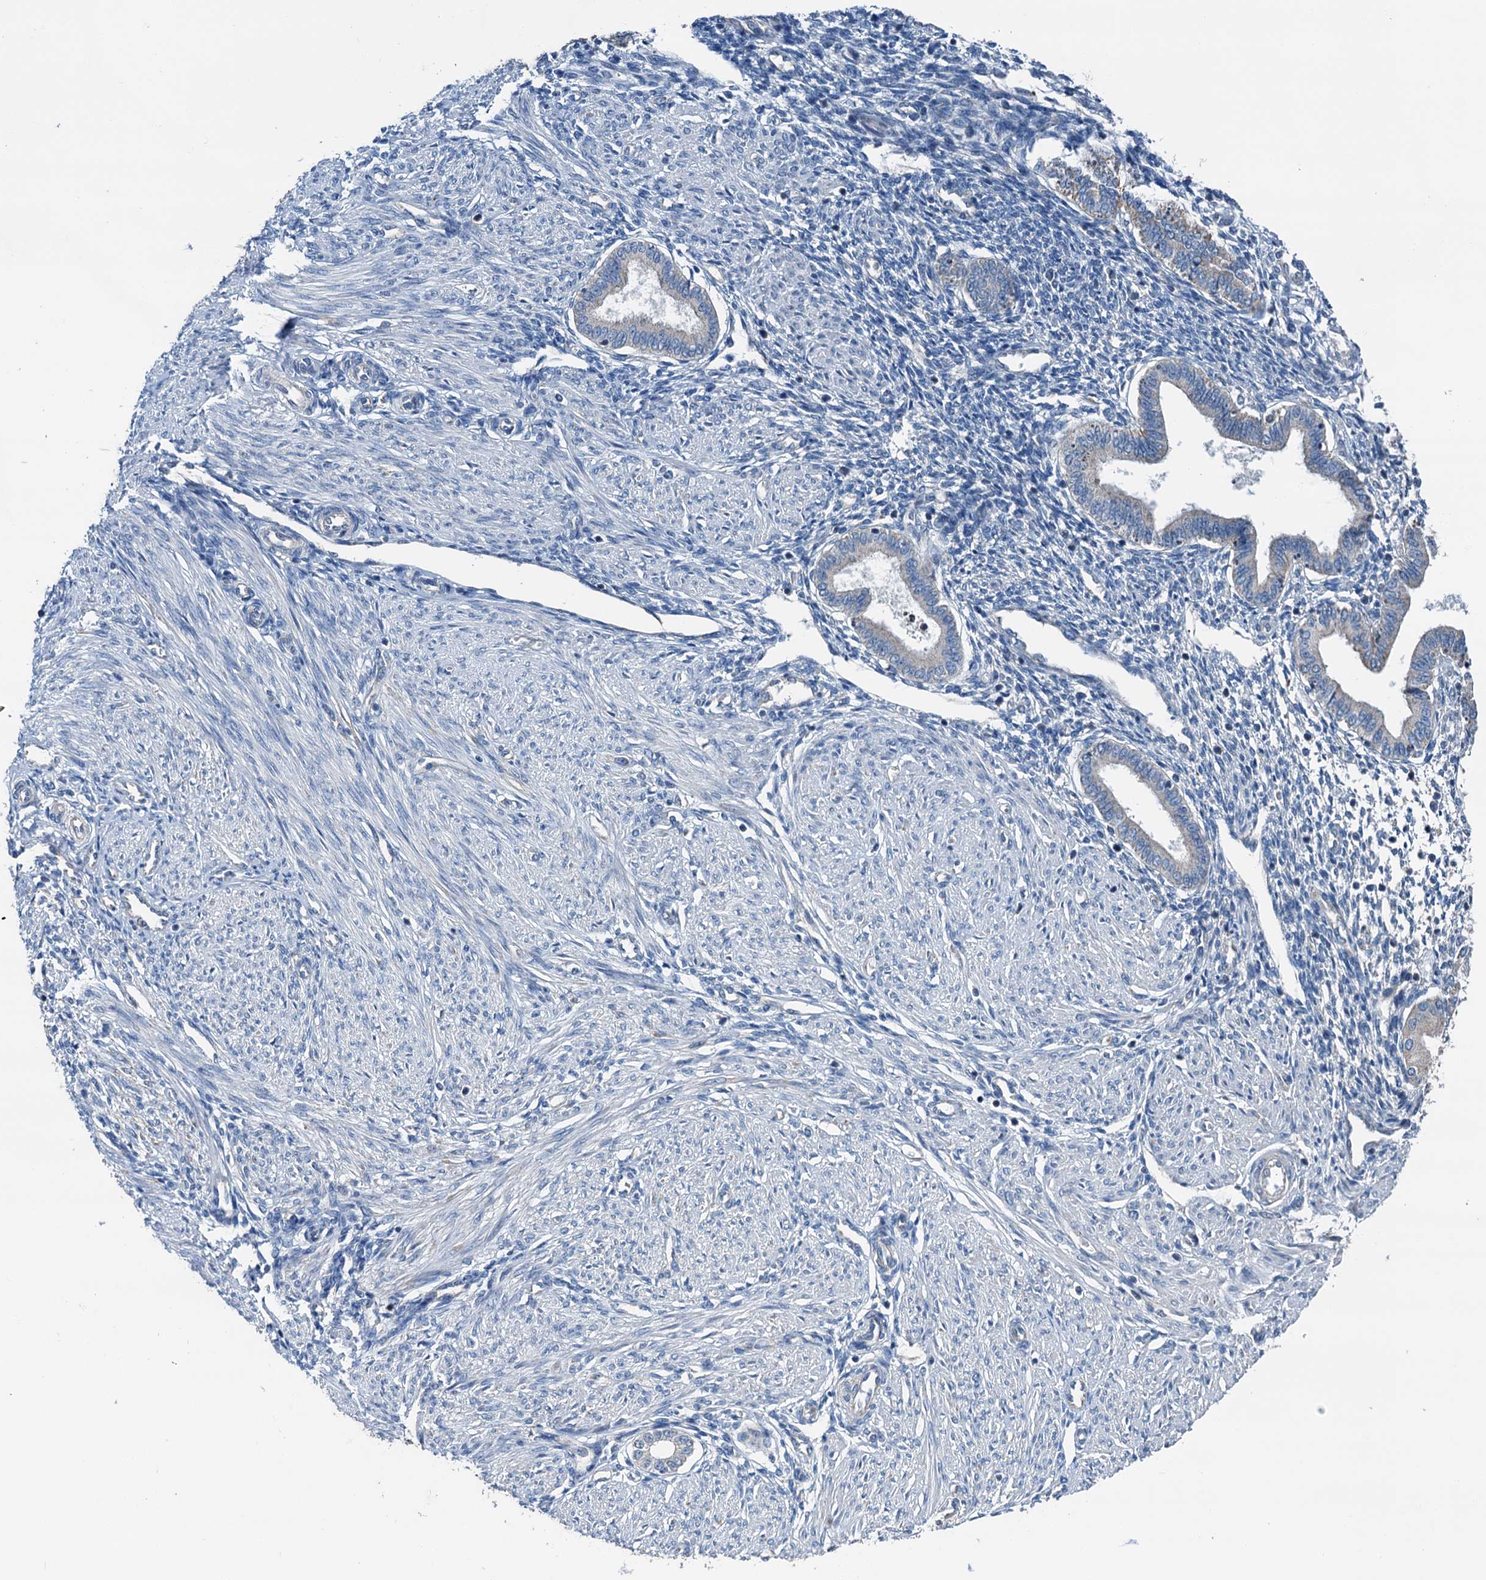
{"staining": {"intensity": "negative", "quantity": "none", "location": "none"}, "tissue": "endometrium", "cell_type": "Cells in endometrial stroma", "image_type": "normal", "snomed": [{"axis": "morphology", "description": "Normal tissue, NOS"}, {"axis": "topography", "description": "Endometrium"}], "caption": "Endometrium was stained to show a protein in brown. There is no significant positivity in cells in endometrial stroma. The staining is performed using DAB (3,3'-diaminobenzidine) brown chromogen with nuclei counter-stained in using hematoxylin.", "gene": "ELAC1", "patient": {"sex": "female", "age": 53}}